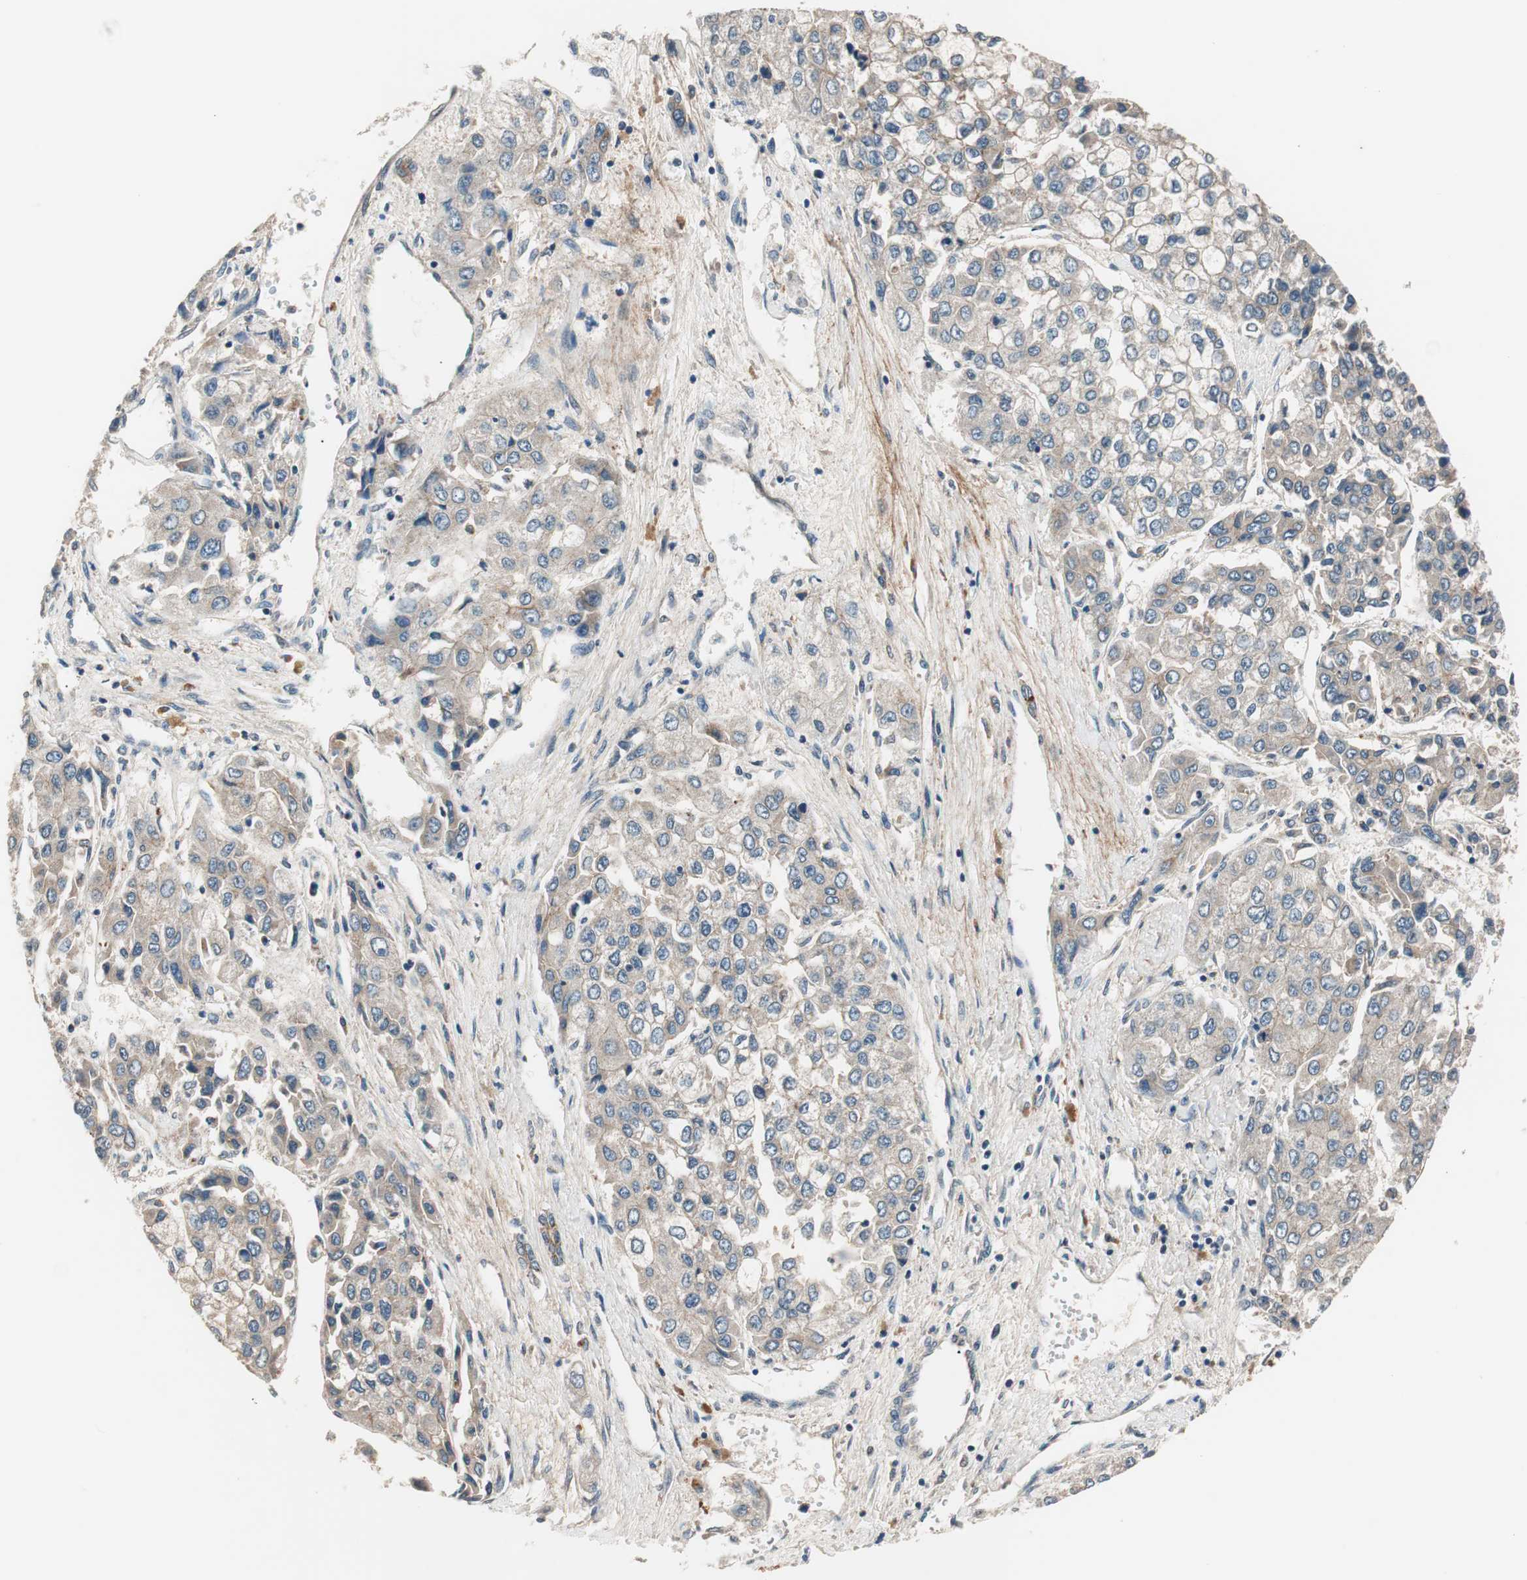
{"staining": {"intensity": "weak", "quantity": ">75%", "location": "cytoplasmic/membranous"}, "tissue": "liver cancer", "cell_type": "Tumor cells", "image_type": "cancer", "snomed": [{"axis": "morphology", "description": "Carcinoma, Hepatocellular, NOS"}, {"axis": "topography", "description": "Liver"}], "caption": "IHC micrograph of neoplastic tissue: human hepatocellular carcinoma (liver) stained using IHC shows low levels of weak protein expression localized specifically in the cytoplasmic/membranous of tumor cells, appearing as a cytoplasmic/membranous brown color.", "gene": "HPN", "patient": {"sex": "female", "age": 66}}